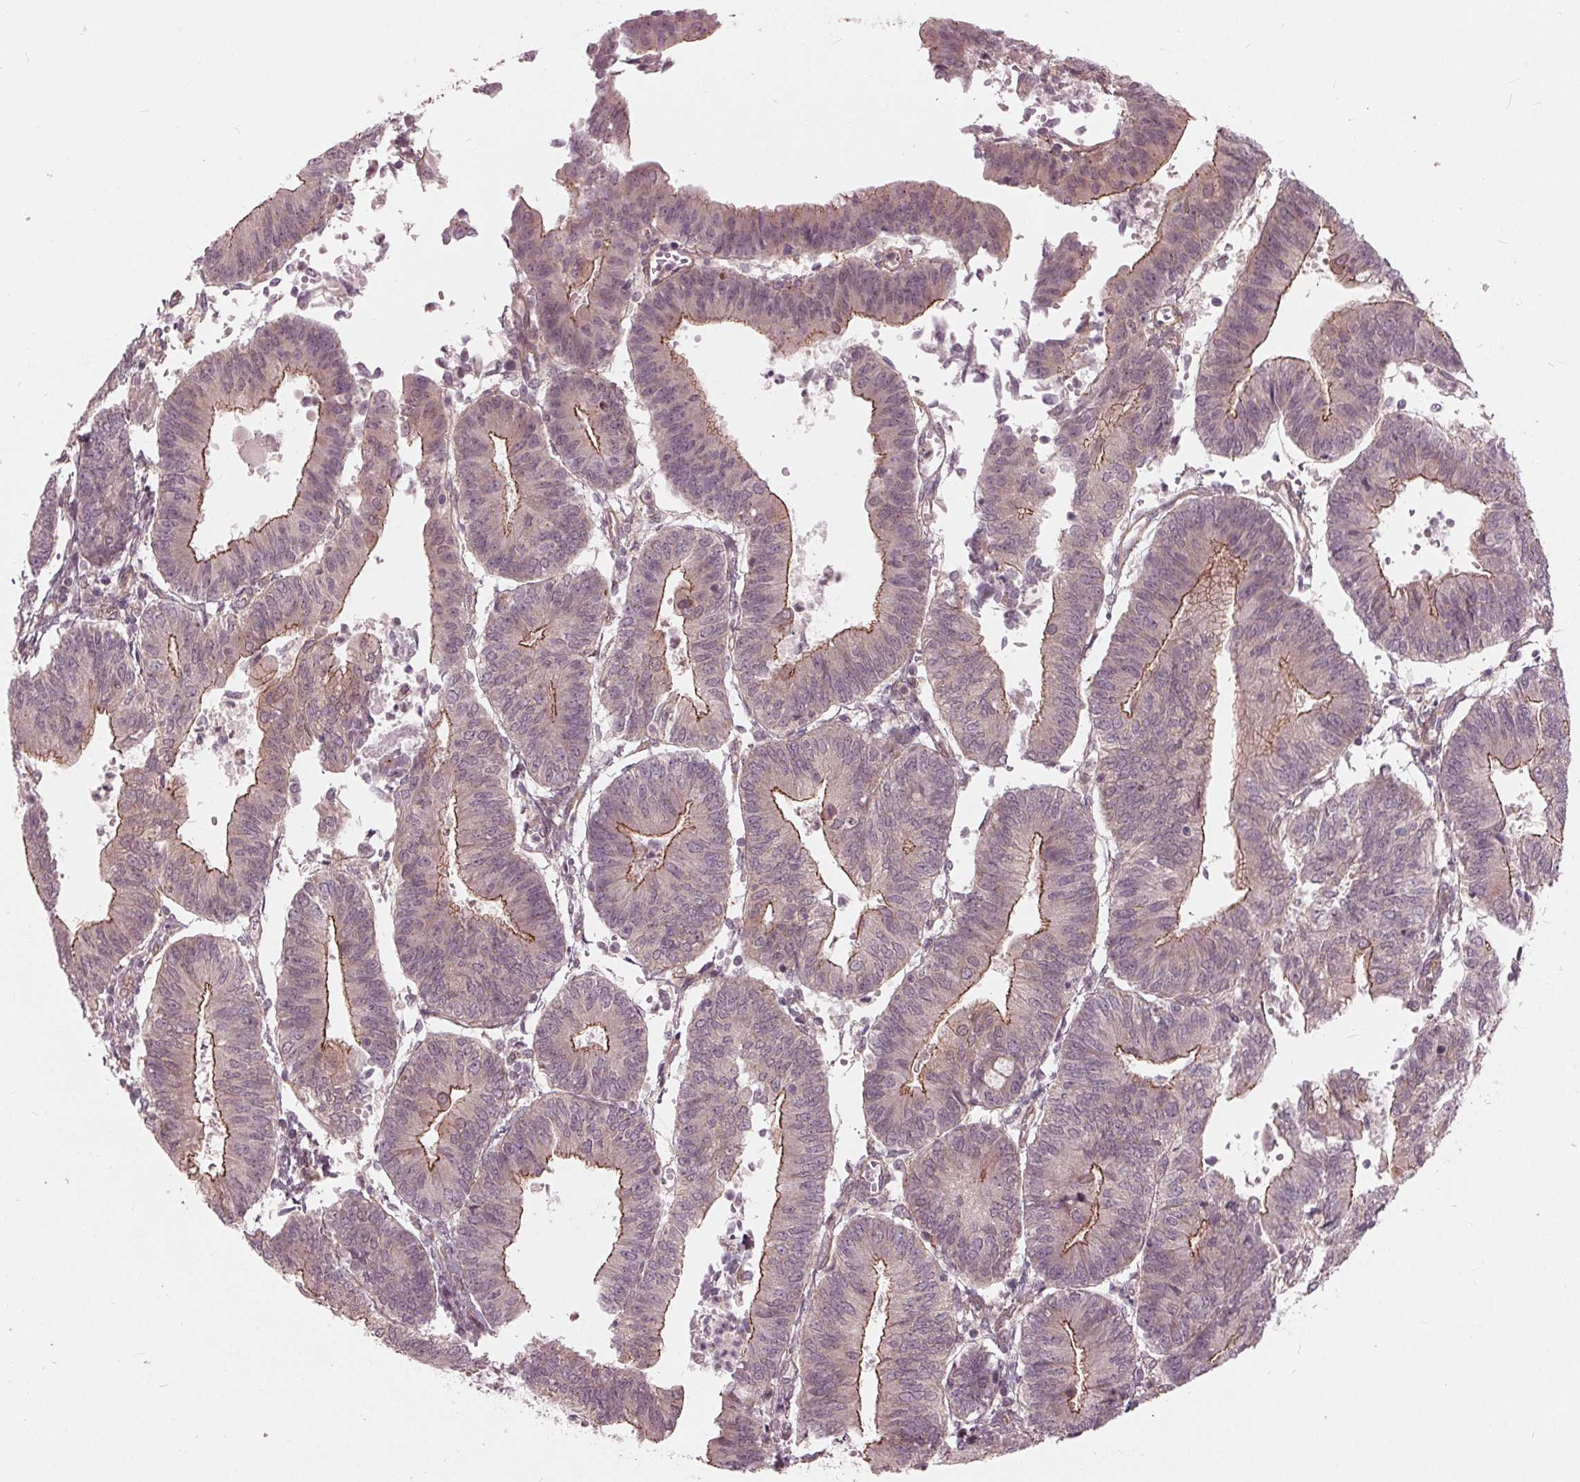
{"staining": {"intensity": "moderate", "quantity": "<25%", "location": "cytoplasmic/membranous"}, "tissue": "endometrial cancer", "cell_type": "Tumor cells", "image_type": "cancer", "snomed": [{"axis": "morphology", "description": "Adenocarcinoma, NOS"}, {"axis": "topography", "description": "Endometrium"}], "caption": "Brown immunohistochemical staining in human endometrial cancer shows moderate cytoplasmic/membranous expression in about <25% of tumor cells.", "gene": "TXNIP", "patient": {"sex": "female", "age": 65}}